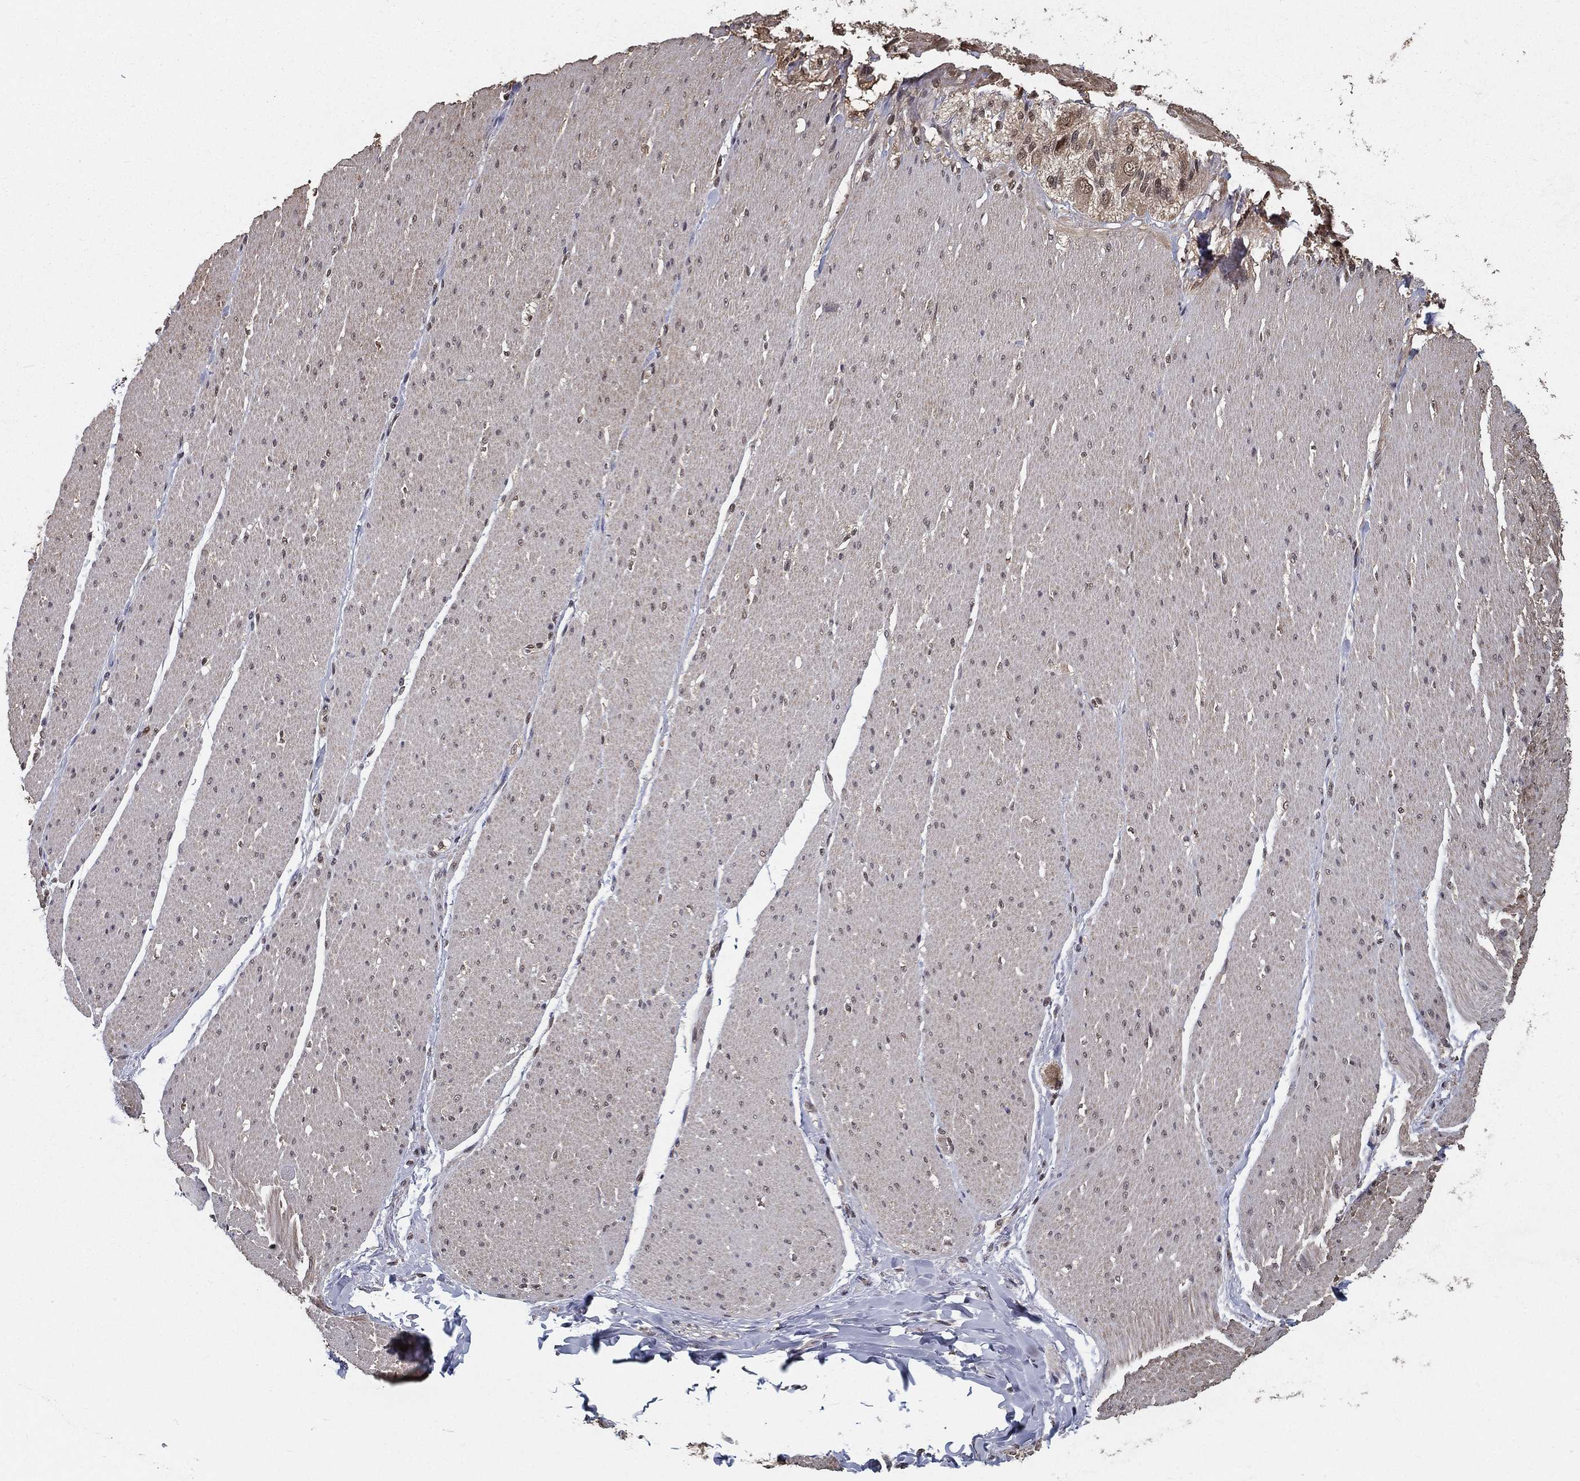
{"staining": {"intensity": "moderate", "quantity": "<25%", "location": "nuclear"}, "tissue": "soft tissue", "cell_type": "Fibroblasts", "image_type": "normal", "snomed": [{"axis": "morphology", "description": "Normal tissue, NOS"}, {"axis": "topography", "description": "Smooth muscle"}, {"axis": "topography", "description": "Duodenum"}, {"axis": "topography", "description": "Peripheral nerve tissue"}], "caption": "A high-resolution image shows immunohistochemistry staining of normal soft tissue, which reveals moderate nuclear staining in approximately <25% of fibroblasts.", "gene": "CARM1", "patient": {"sex": "female", "age": 61}}